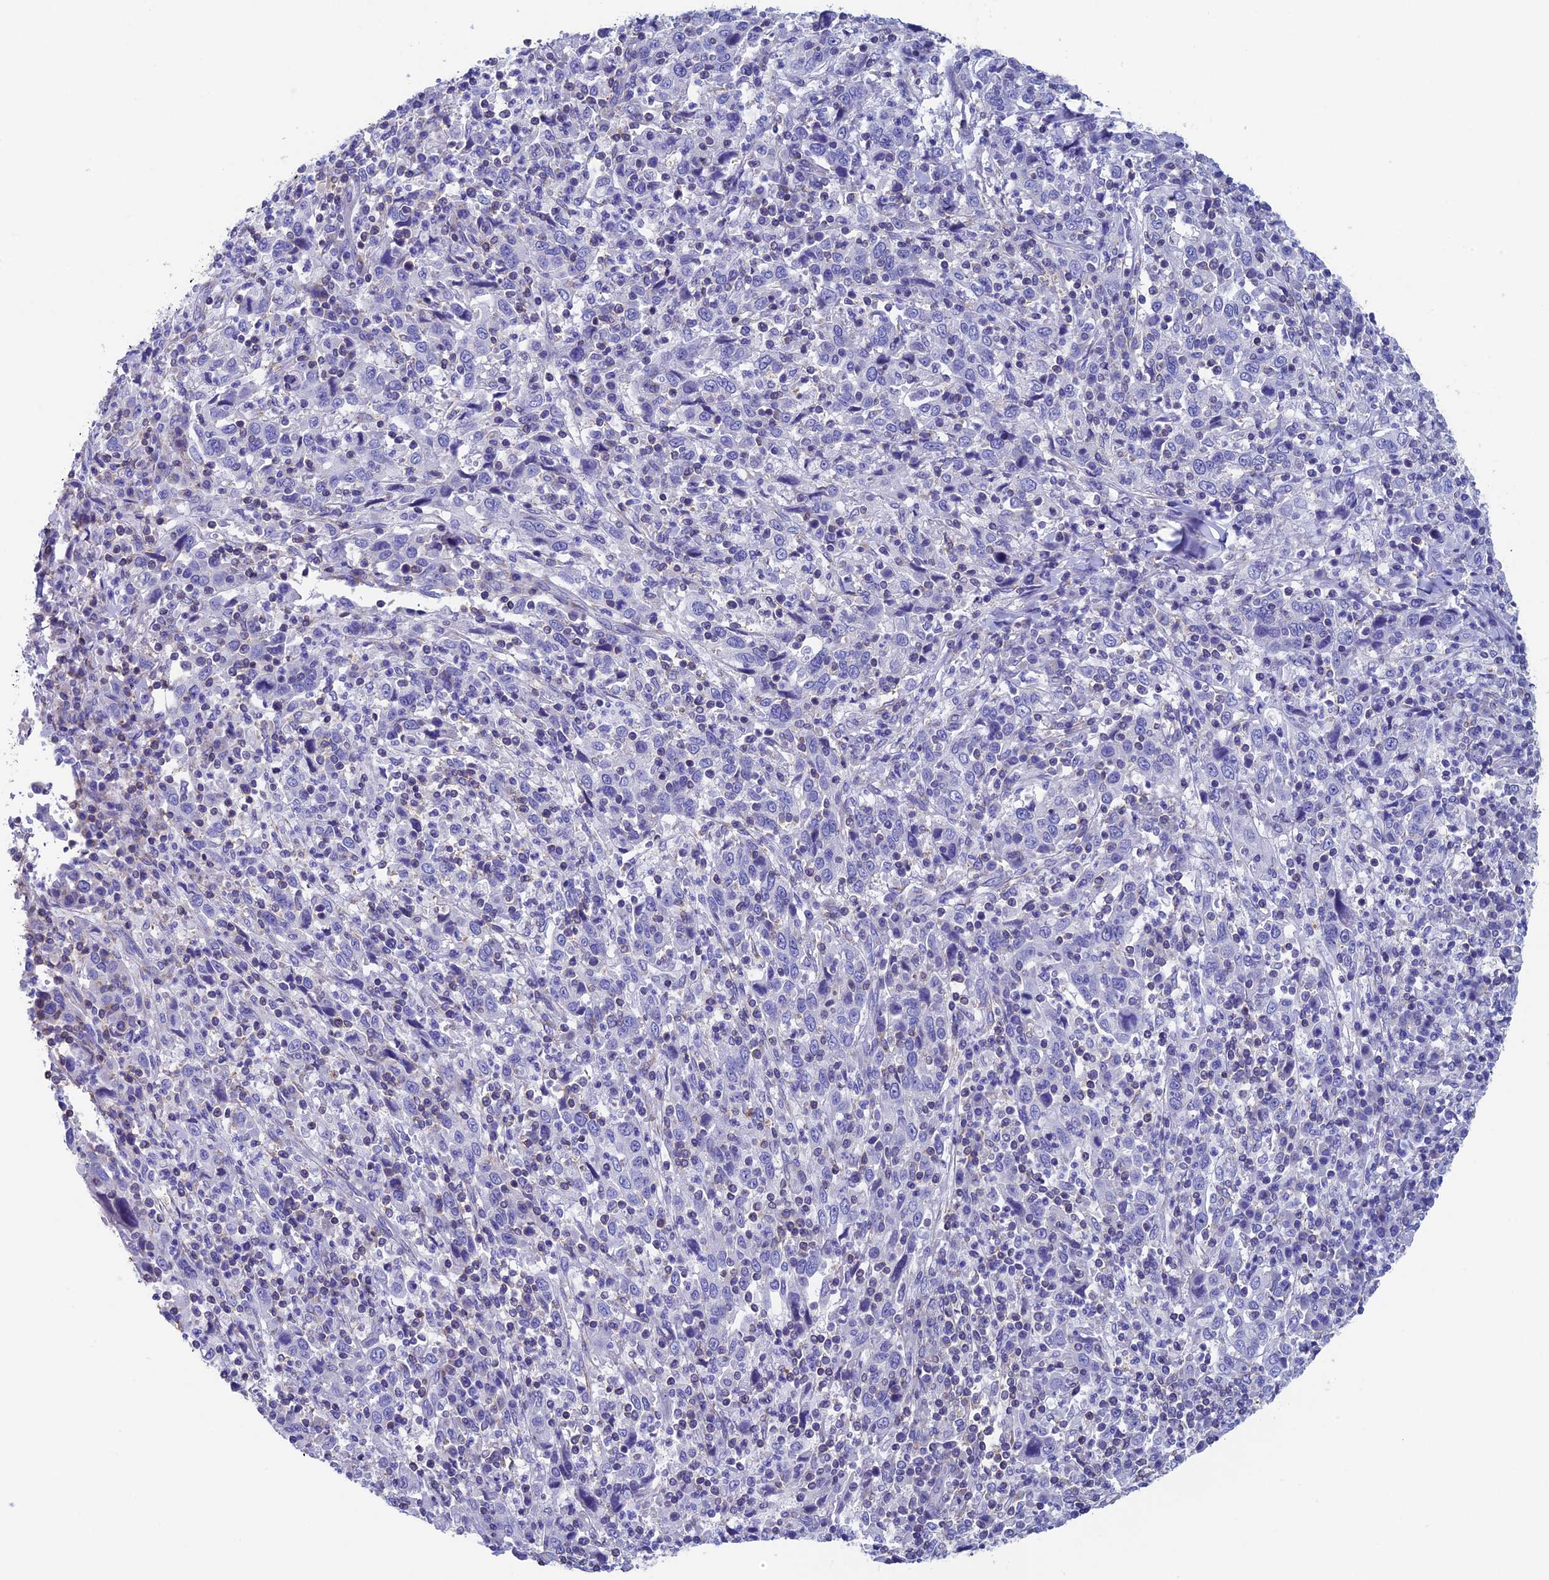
{"staining": {"intensity": "negative", "quantity": "none", "location": "none"}, "tissue": "cervical cancer", "cell_type": "Tumor cells", "image_type": "cancer", "snomed": [{"axis": "morphology", "description": "Squamous cell carcinoma, NOS"}, {"axis": "topography", "description": "Cervix"}], "caption": "Photomicrograph shows no protein staining in tumor cells of squamous cell carcinoma (cervical) tissue.", "gene": "SEPTIN1", "patient": {"sex": "female", "age": 46}}